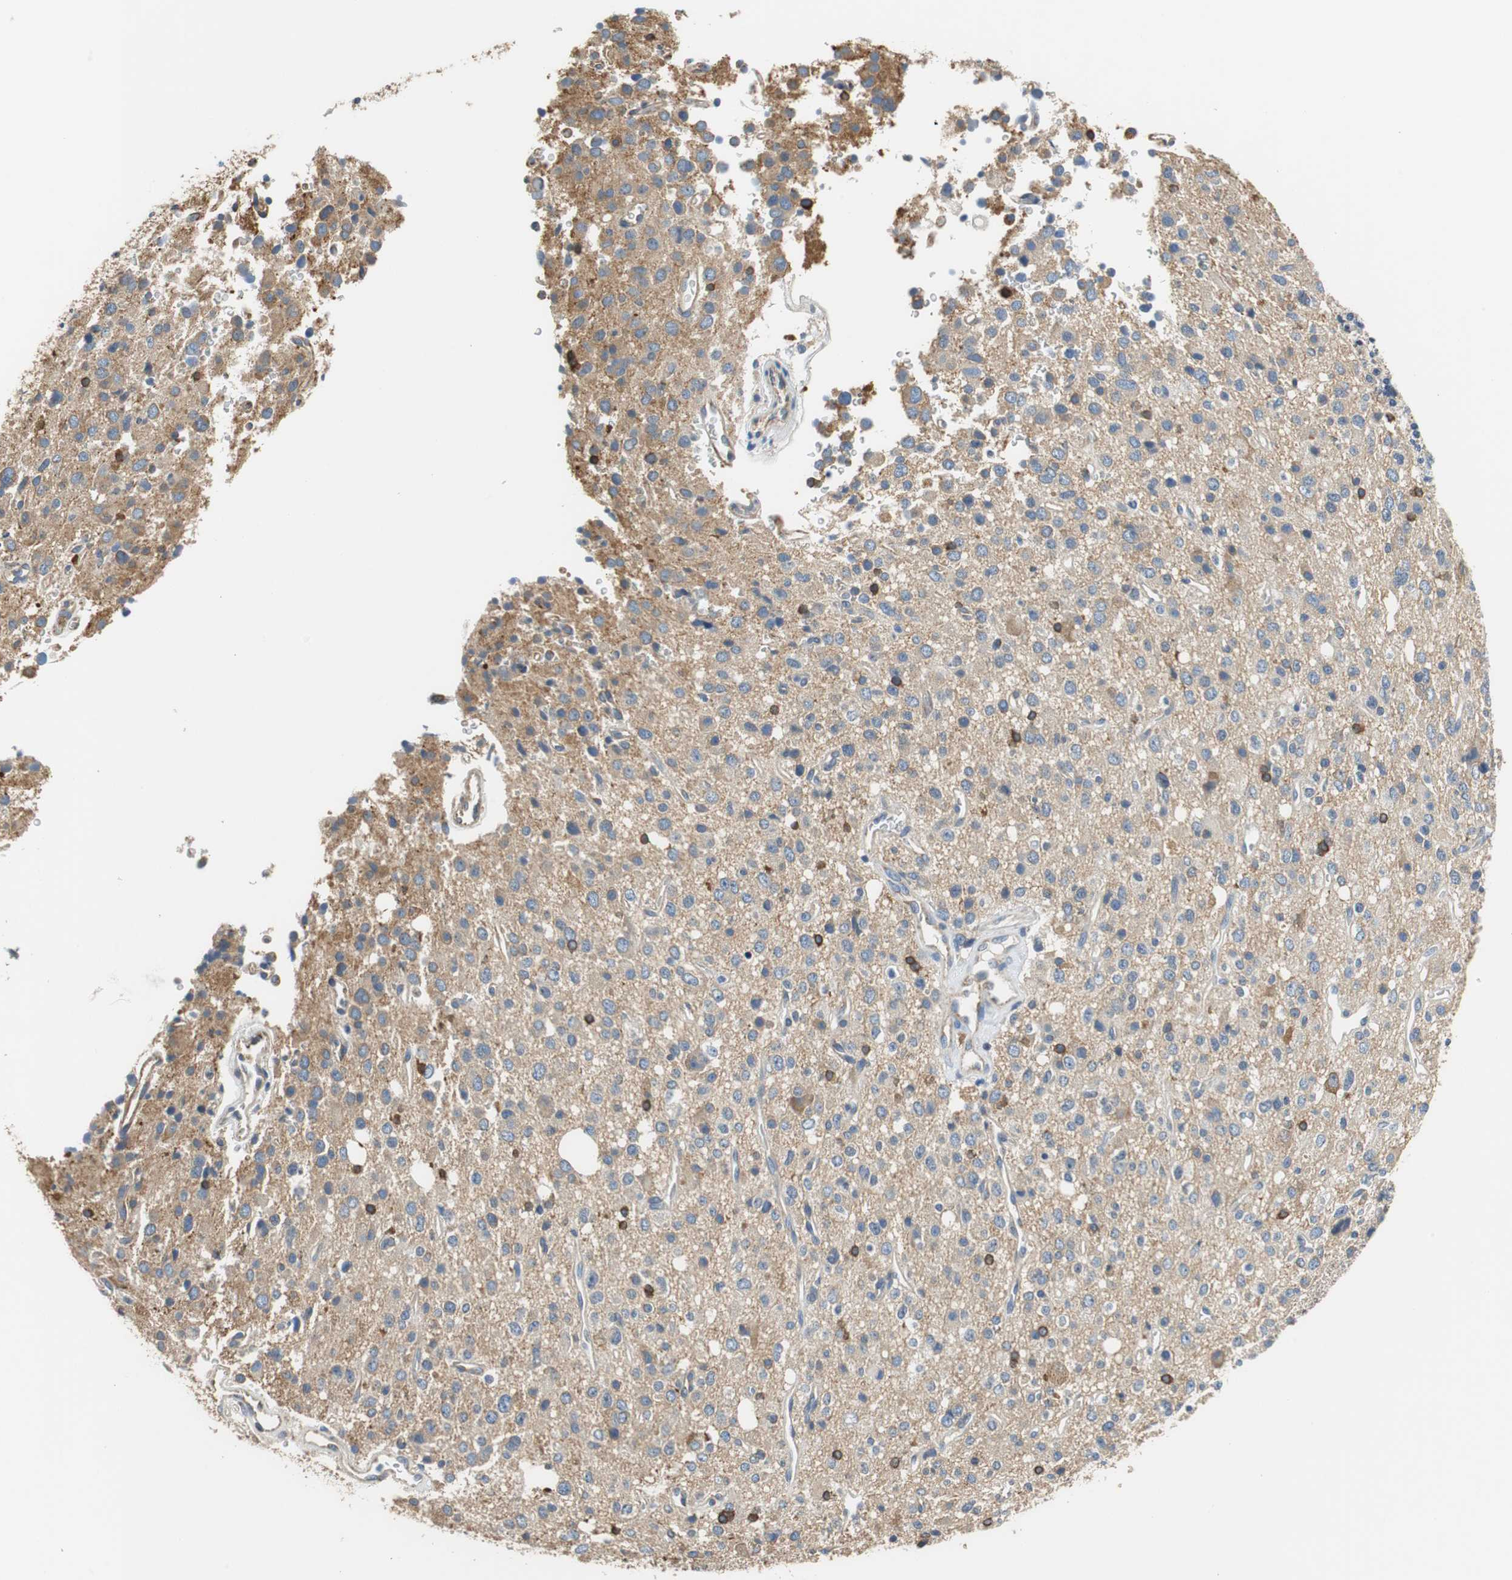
{"staining": {"intensity": "moderate", "quantity": ">75%", "location": "cytoplasmic/membranous"}, "tissue": "glioma", "cell_type": "Tumor cells", "image_type": "cancer", "snomed": [{"axis": "morphology", "description": "Glioma, malignant, High grade"}, {"axis": "topography", "description": "Brain"}], "caption": "Moderate cytoplasmic/membranous staining for a protein is appreciated in about >75% of tumor cells of glioma using IHC.", "gene": "GSTK1", "patient": {"sex": "male", "age": 47}}